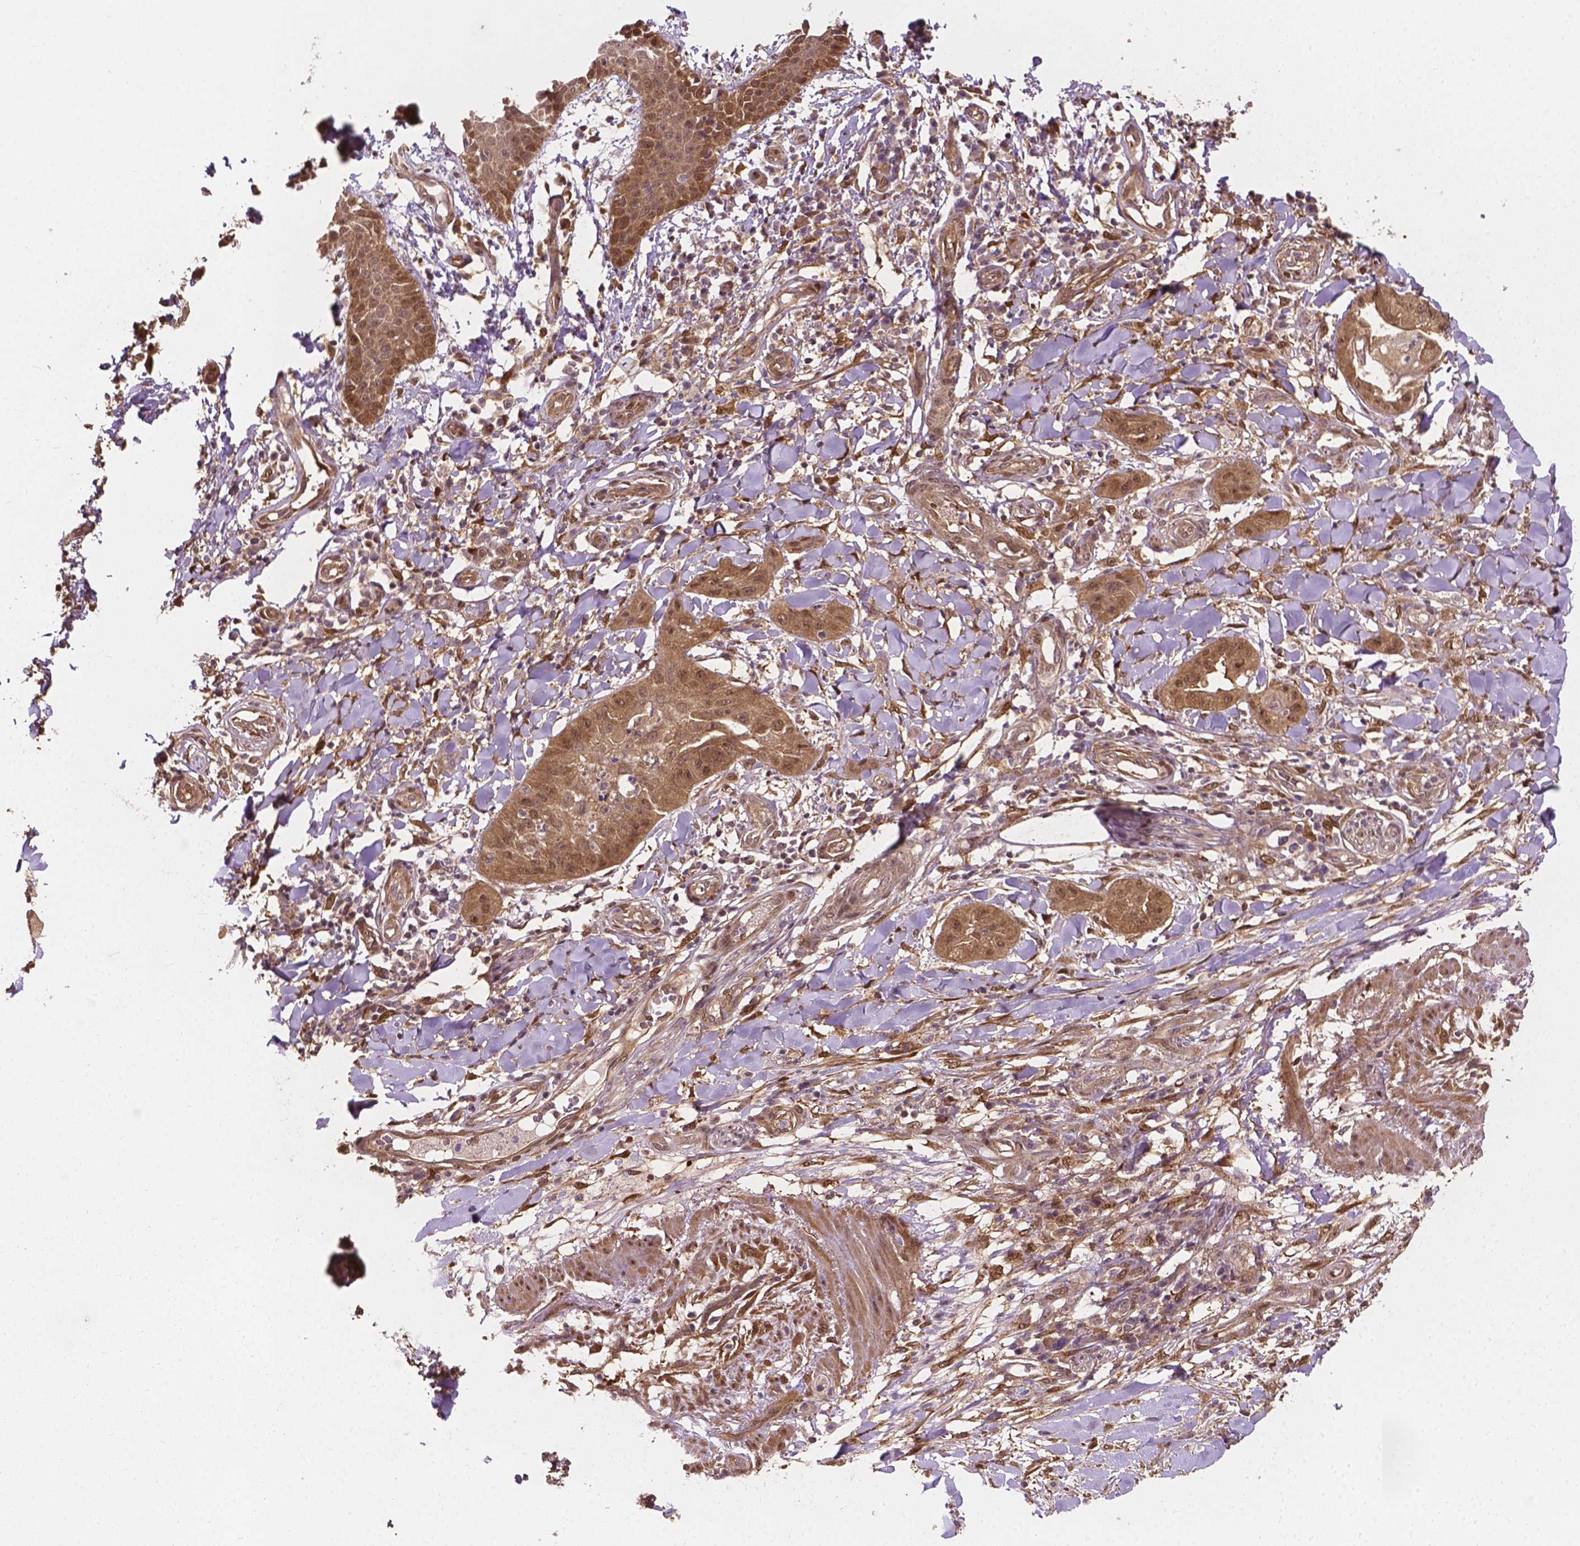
{"staining": {"intensity": "weak", "quantity": ">75%", "location": "cytoplasmic/membranous,nuclear"}, "tissue": "skin cancer", "cell_type": "Tumor cells", "image_type": "cancer", "snomed": [{"axis": "morphology", "description": "Squamous cell carcinoma, NOS"}, {"axis": "topography", "description": "Skin"}], "caption": "Protein expression analysis of skin squamous cell carcinoma demonstrates weak cytoplasmic/membranous and nuclear positivity in about >75% of tumor cells.", "gene": "YAP1", "patient": {"sex": "male", "age": 70}}